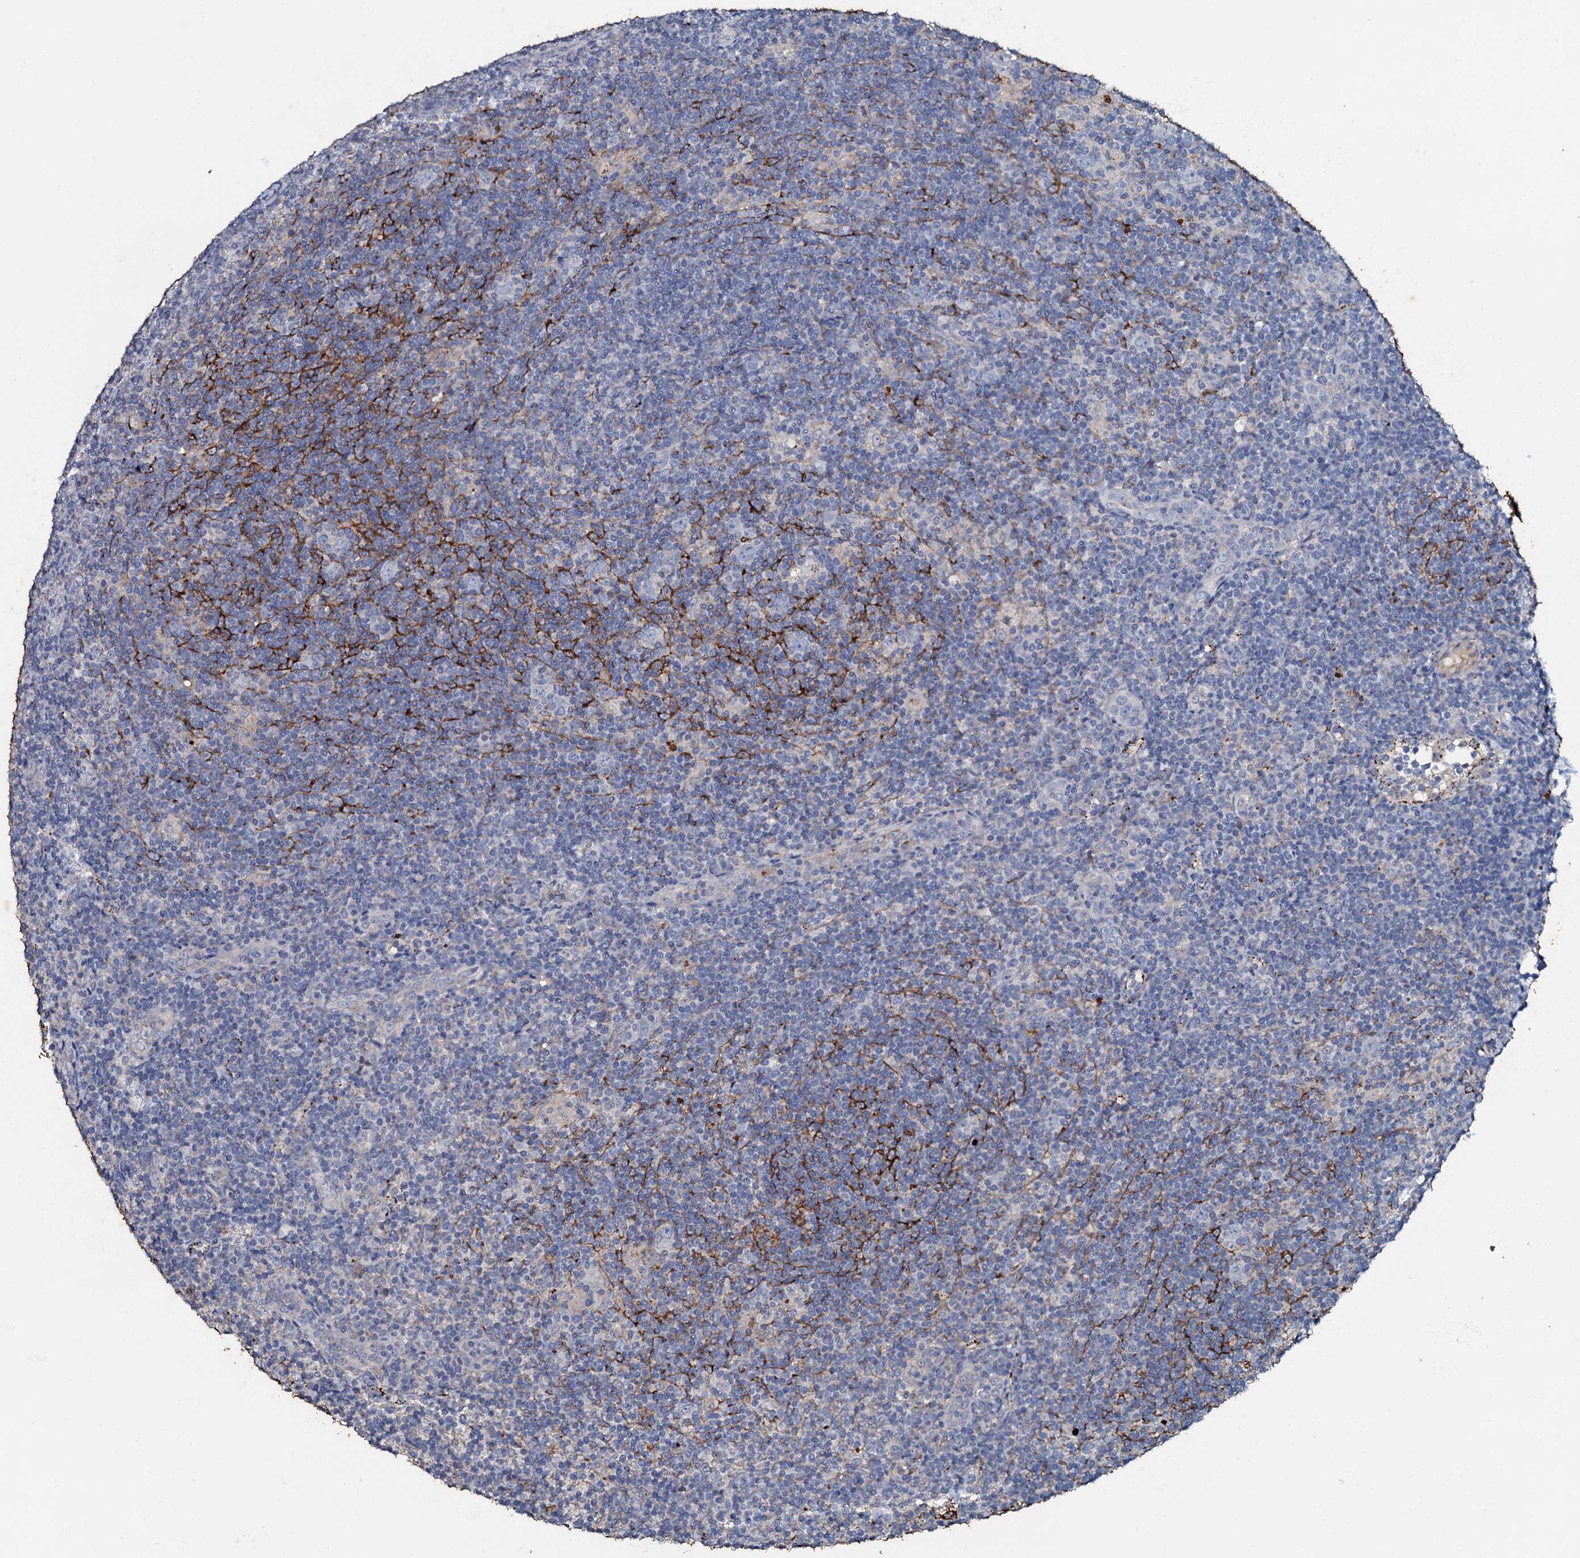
{"staining": {"intensity": "negative", "quantity": "none", "location": "none"}, "tissue": "lymphoma", "cell_type": "Tumor cells", "image_type": "cancer", "snomed": [{"axis": "morphology", "description": "Hodgkin's disease, NOS"}, {"axis": "topography", "description": "Lymph node"}], "caption": "There is no significant staining in tumor cells of lymphoma. (DAB immunohistochemistry (IHC), high magnification).", "gene": "MANSC4", "patient": {"sex": "female", "age": 57}}